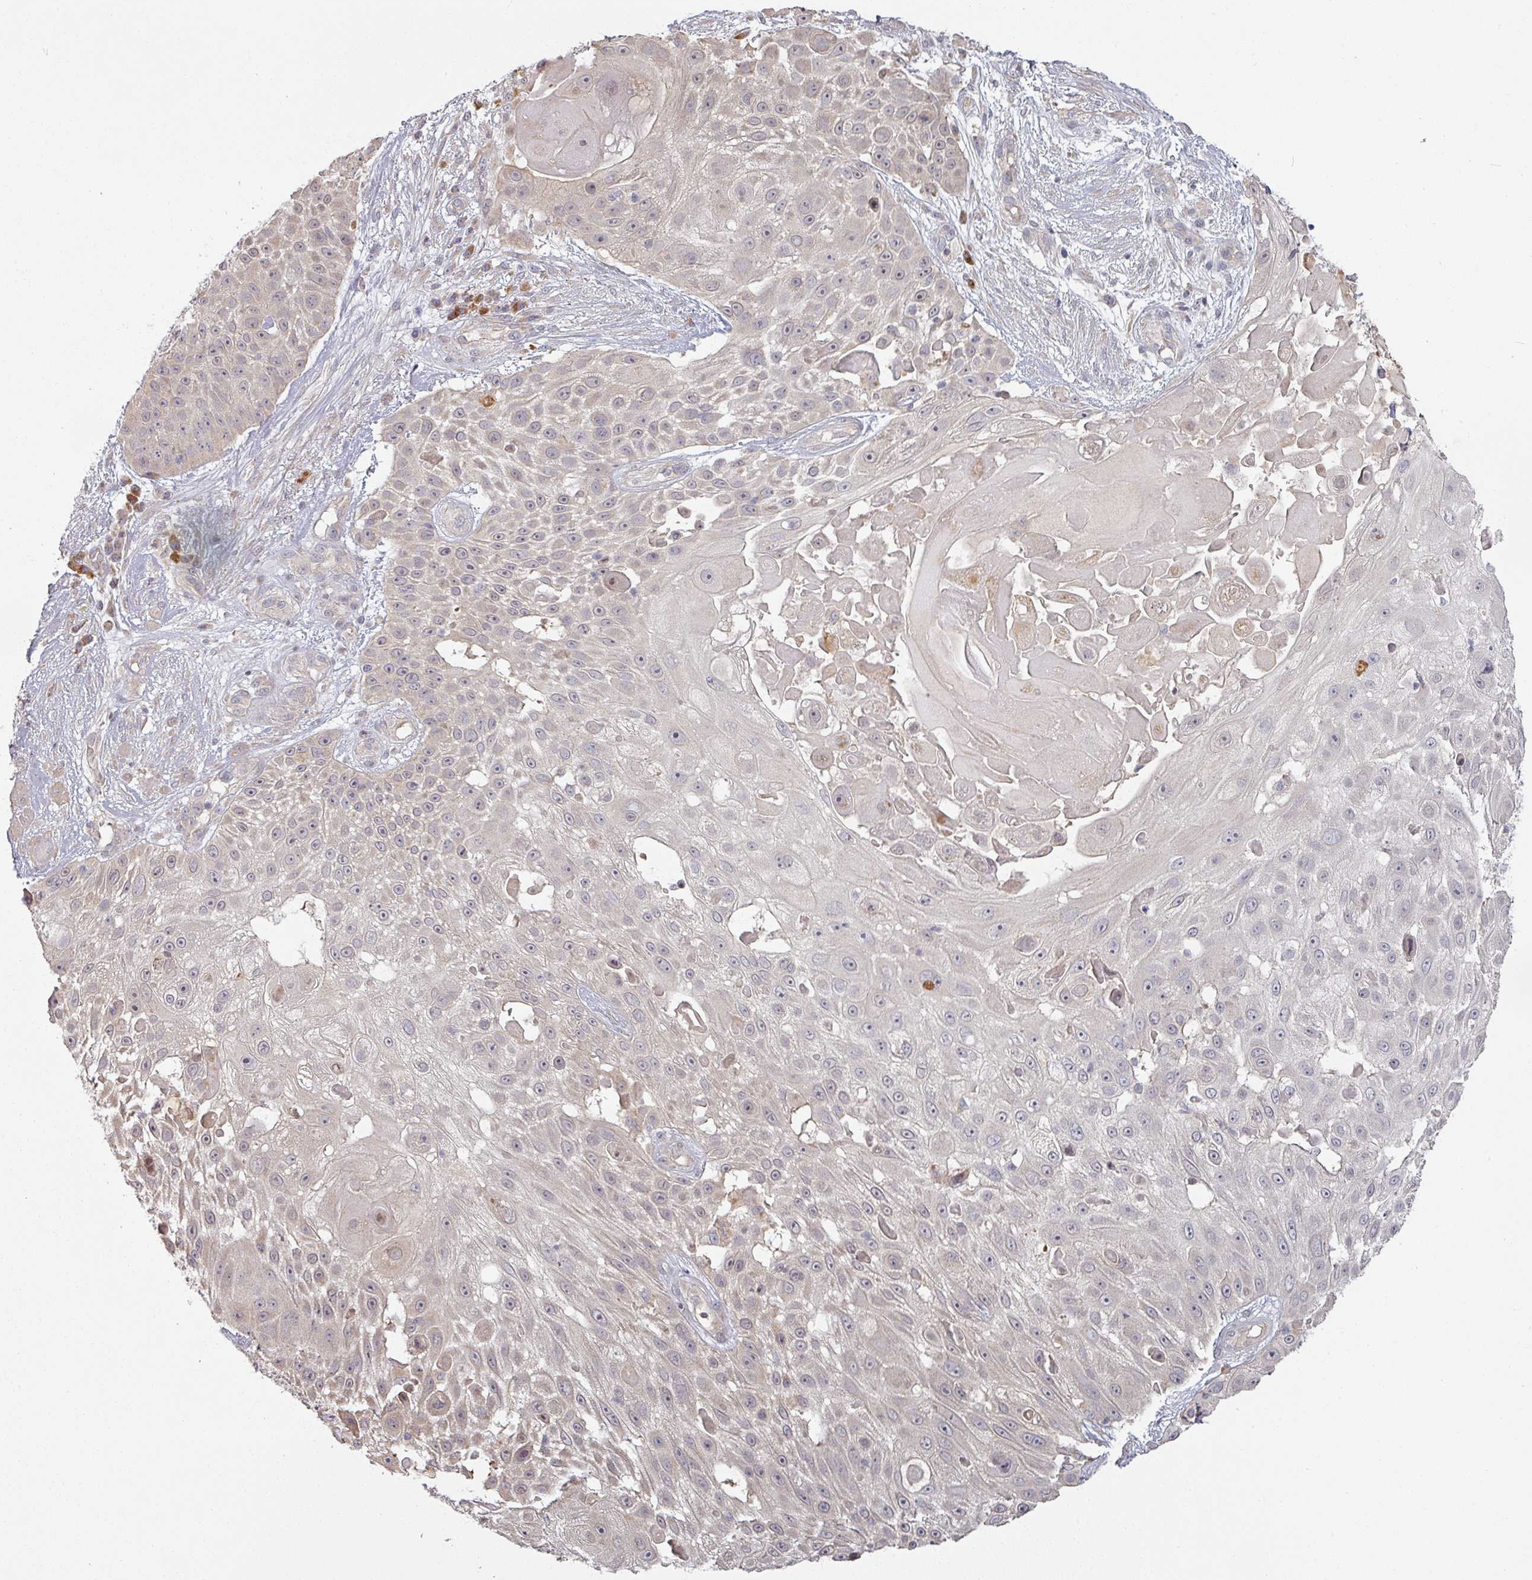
{"staining": {"intensity": "weak", "quantity": "25%-75%", "location": "cytoplasmic/membranous"}, "tissue": "skin cancer", "cell_type": "Tumor cells", "image_type": "cancer", "snomed": [{"axis": "morphology", "description": "Squamous cell carcinoma, NOS"}, {"axis": "topography", "description": "Skin"}], "caption": "Immunohistochemical staining of skin cancer shows low levels of weak cytoplasmic/membranous positivity in about 25%-75% of tumor cells.", "gene": "PLEKHJ1", "patient": {"sex": "female", "age": 86}}